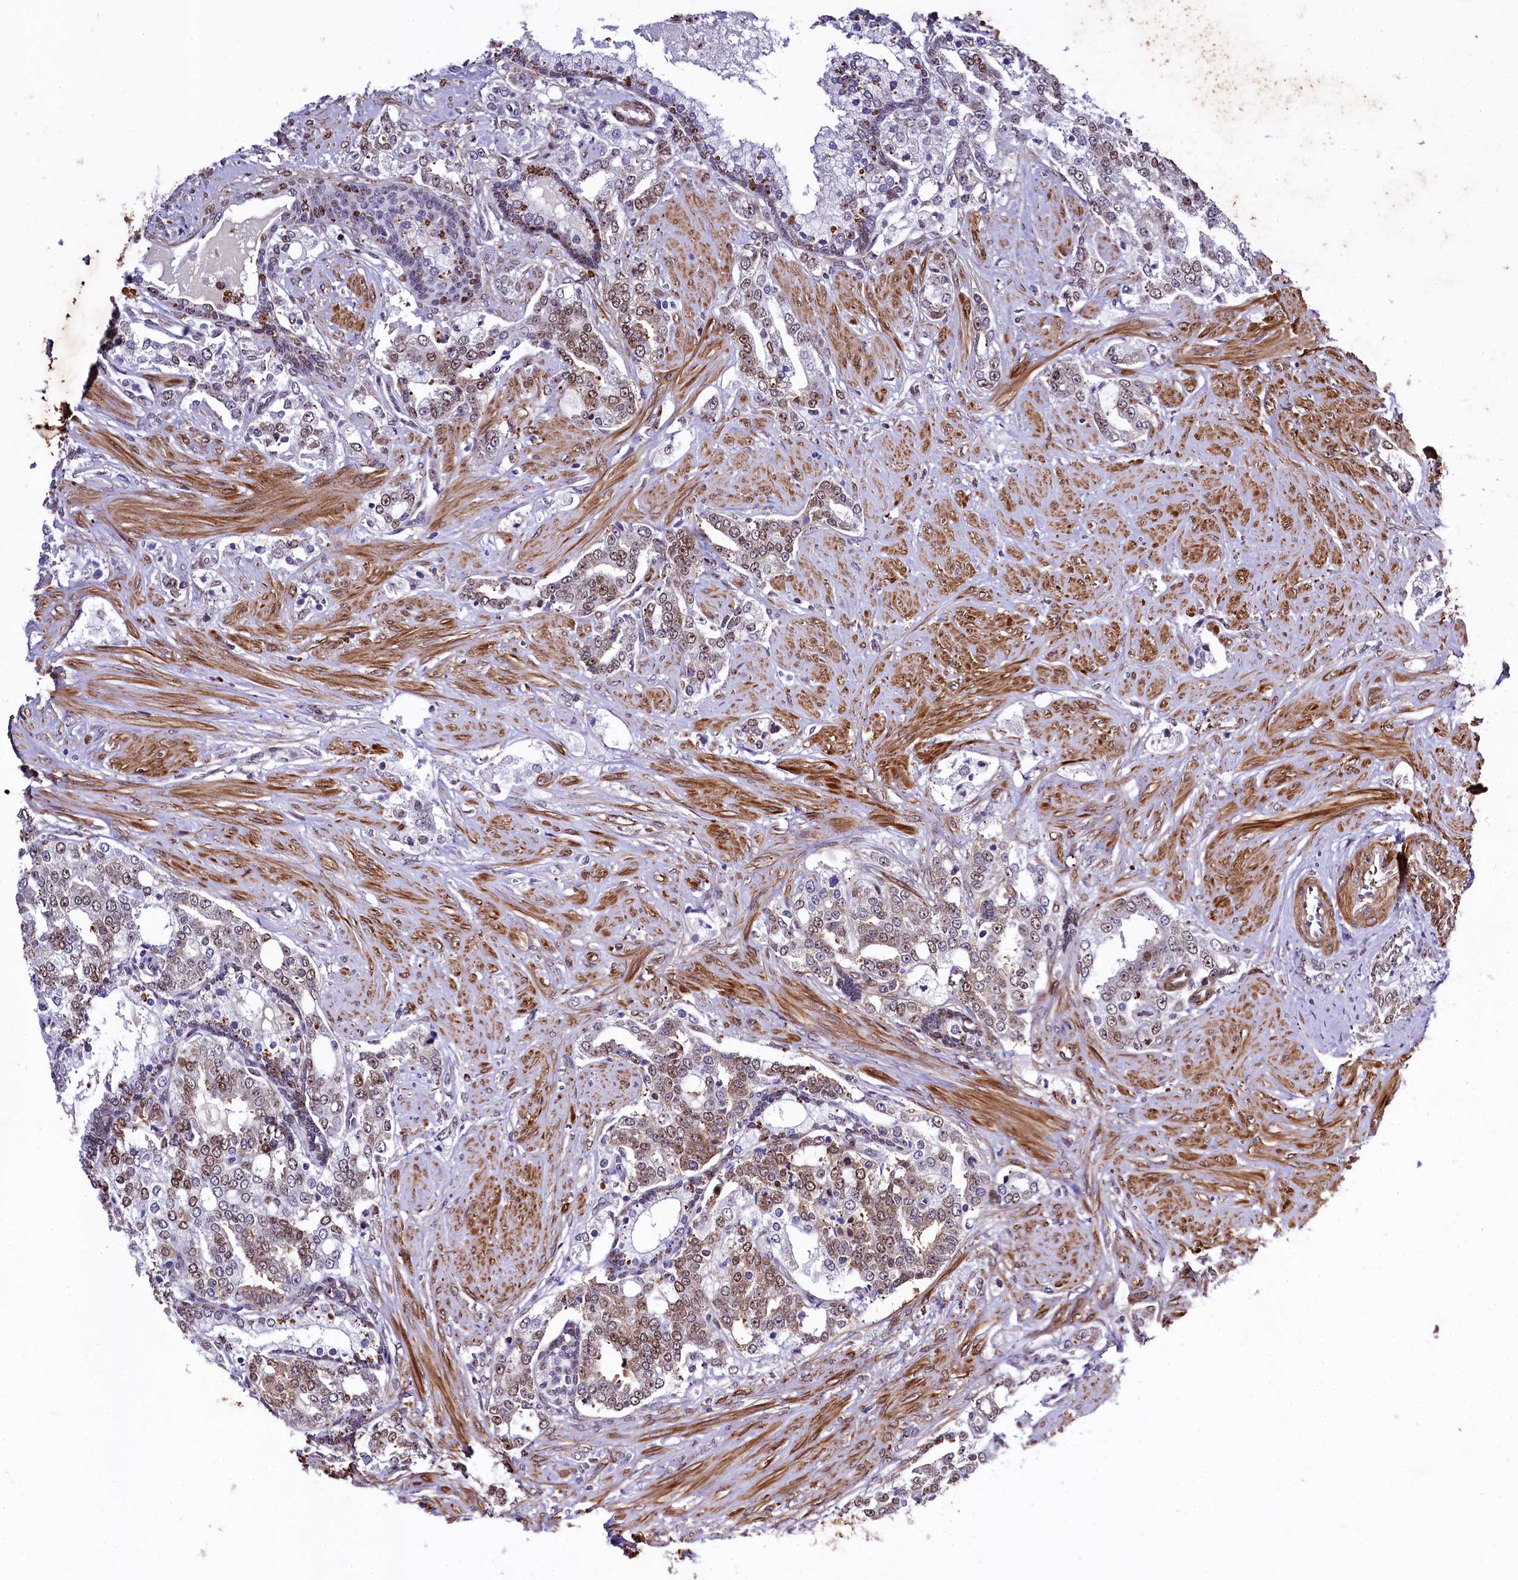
{"staining": {"intensity": "moderate", "quantity": ">75%", "location": "cytoplasmic/membranous,nuclear"}, "tissue": "prostate cancer", "cell_type": "Tumor cells", "image_type": "cancer", "snomed": [{"axis": "morphology", "description": "Adenocarcinoma, High grade"}, {"axis": "topography", "description": "Prostate"}], "caption": "Tumor cells display medium levels of moderate cytoplasmic/membranous and nuclear positivity in about >75% of cells in prostate high-grade adenocarcinoma.", "gene": "SAMD10", "patient": {"sex": "male", "age": 64}}